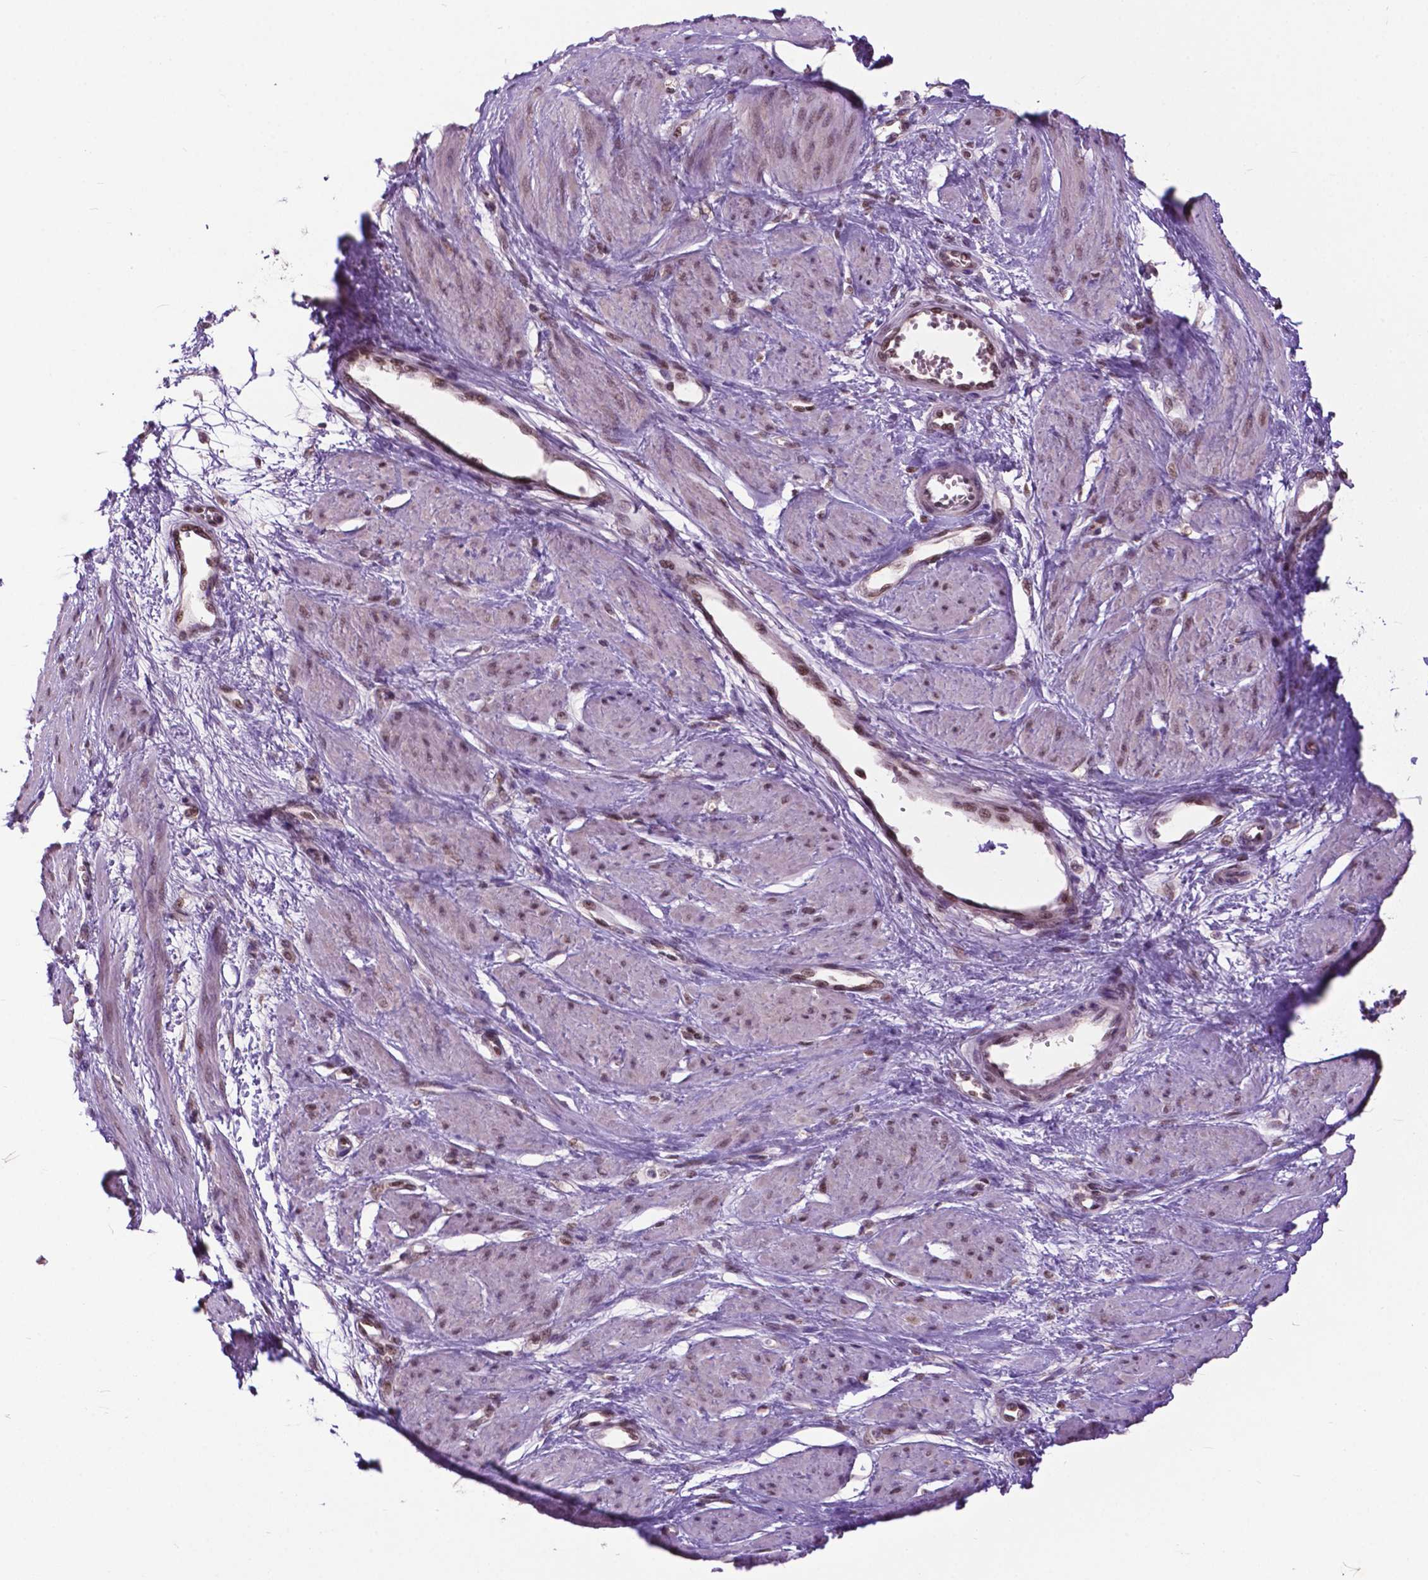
{"staining": {"intensity": "moderate", "quantity": ">75%", "location": "nuclear"}, "tissue": "smooth muscle", "cell_type": "Smooth muscle cells", "image_type": "normal", "snomed": [{"axis": "morphology", "description": "Normal tissue, NOS"}, {"axis": "topography", "description": "Smooth muscle"}, {"axis": "topography", "description": "Uterus"}], "caption": "This is an image of IHC staining of unremarkable smooth muscle, which shows moderate staining in the nuclear of smooth muscle cells.", "gene": "FAF1", "patient": {"sex": "female", "age": 39}}